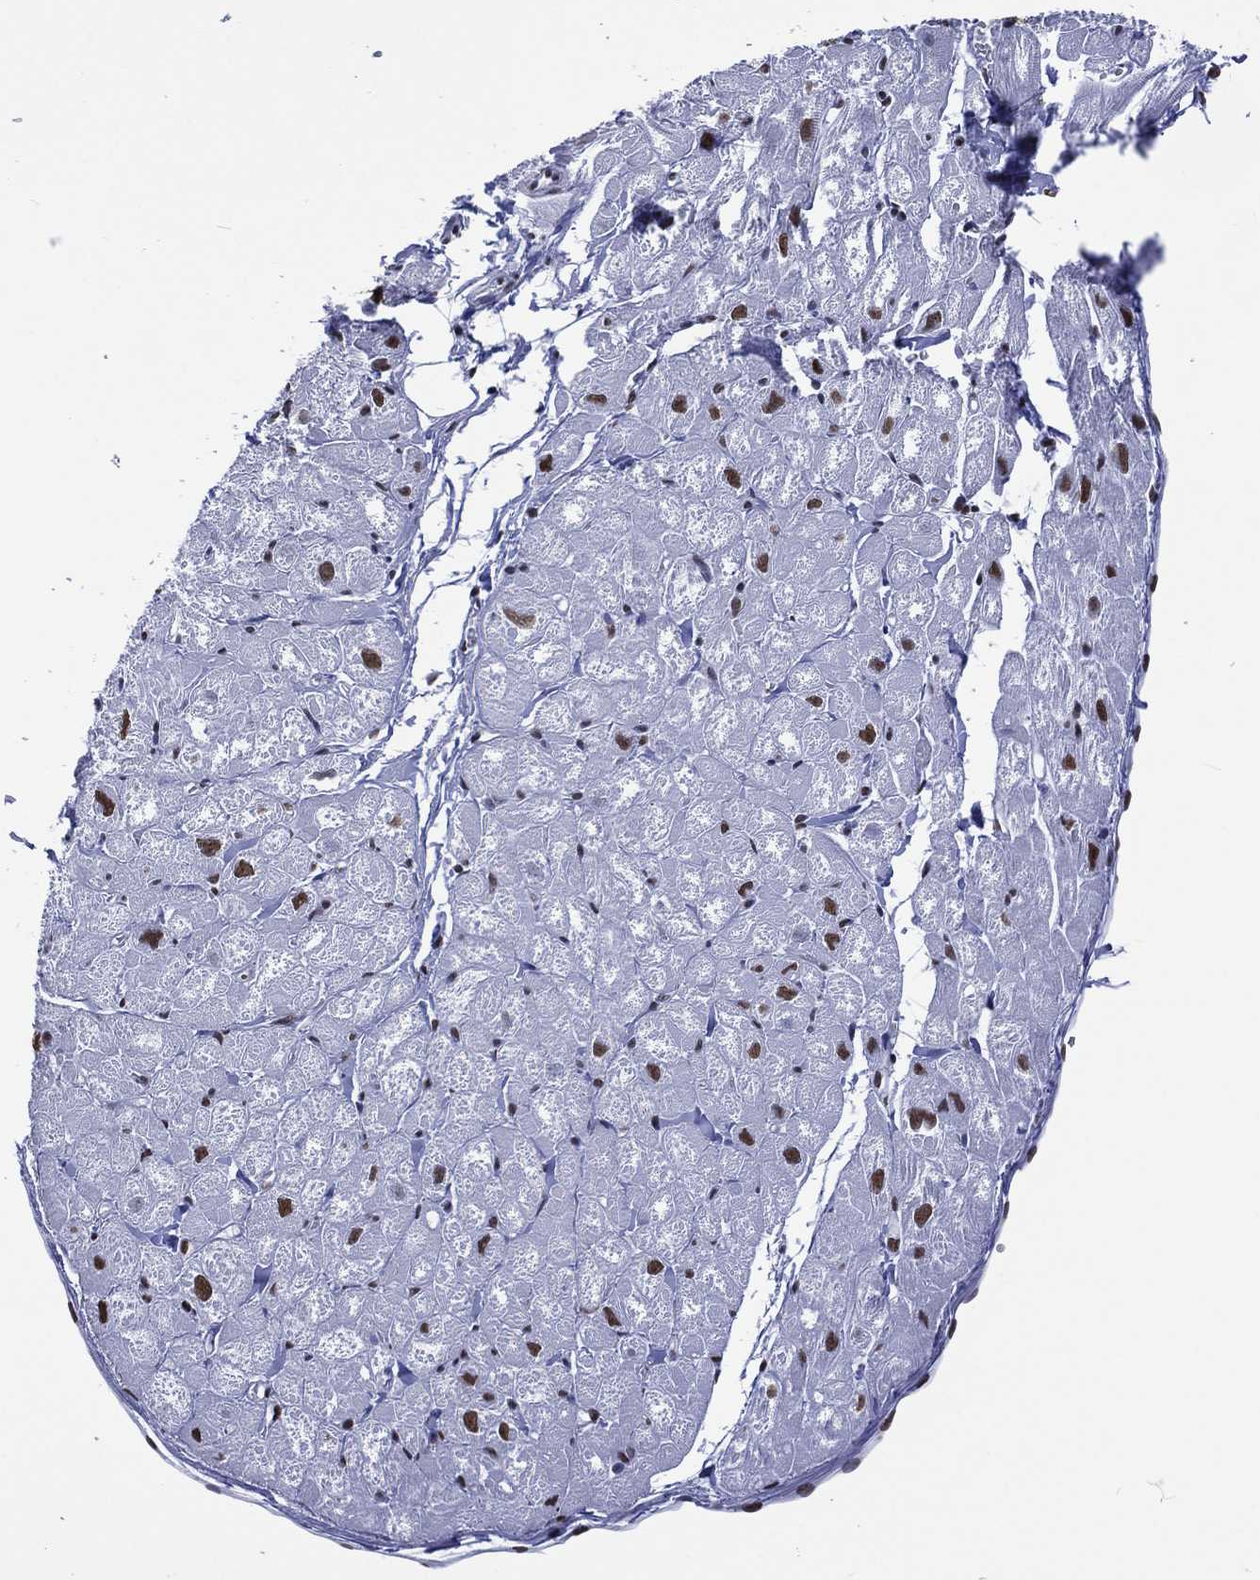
{"staining": {"intensity": "strong", "quantity": "<25%", "location": "nuclear"}, "tissue": "heart muscle", "cell_type": "Cardiomyocytes", "image_type": "normal", "snomed": [{"axis": "morphology", "description": "Normal tissue, NOS"}, {"axis": "topography", "description": "Heart"}], "caption": "A brown stain highlights strong nuclear expression of a protein in cardiomyocytes of normal heart muscle.", "gene": "RETREG2", "patient": {"sex": "male", "age": 58}}